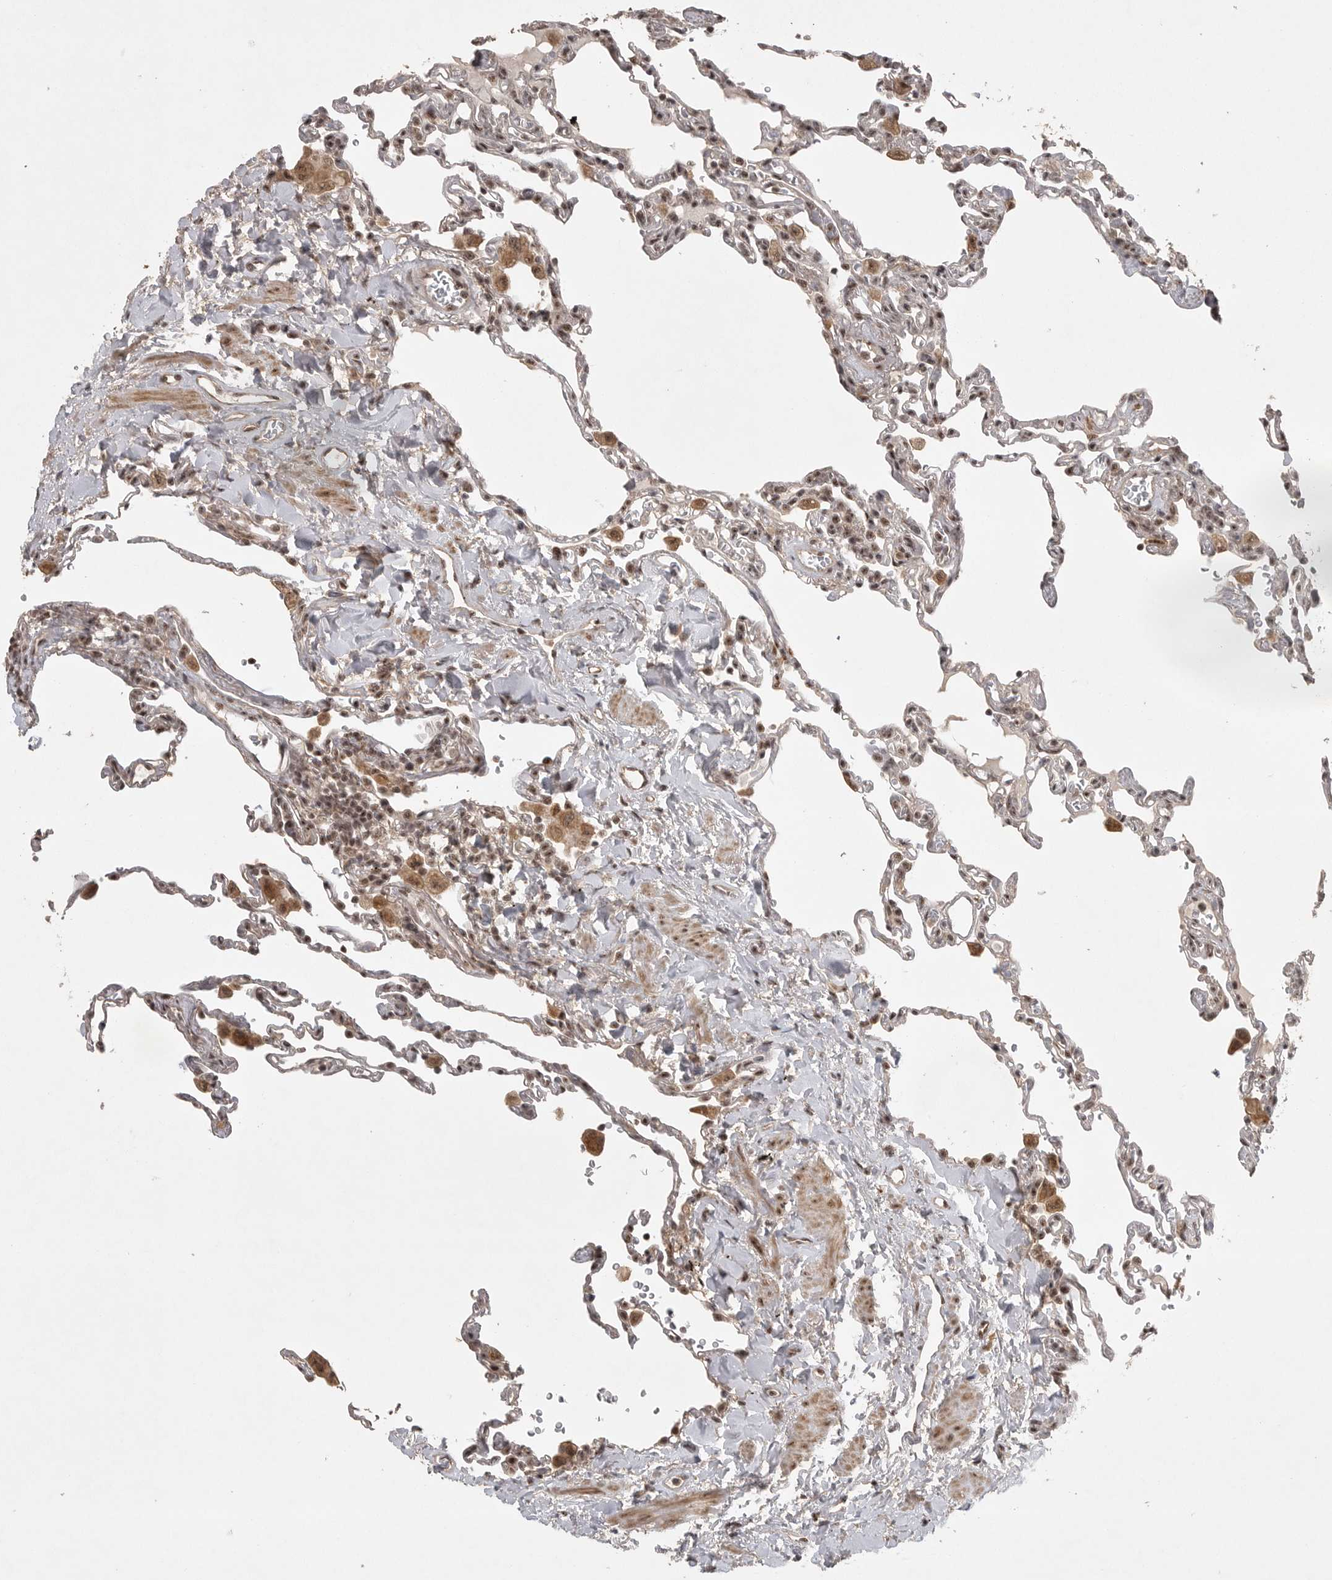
{"staining": {"intensity": "weak", "quantity": "25%-75%", "location": "nuclear"}, "tissue": "lung", "cell_type": "Alveolar cells", "image_type": "normal", "snomed": [{"axis": "morphology", "description": "Normal tissue, NOS"}, {"axis": "topography", "description": "Lung"}], "caption": "A micrograph of human lung stained for a protein displays weak nuclear brown staining in alveolar cells. The staining is performed using DAB (3,3'-diaminobenzidine) brown chromogen to label protein expression. The nuclei are counter-stained blue using hematoxylin.", "gene": "POMP", "patient": {"sex": "male", "age": 59}}